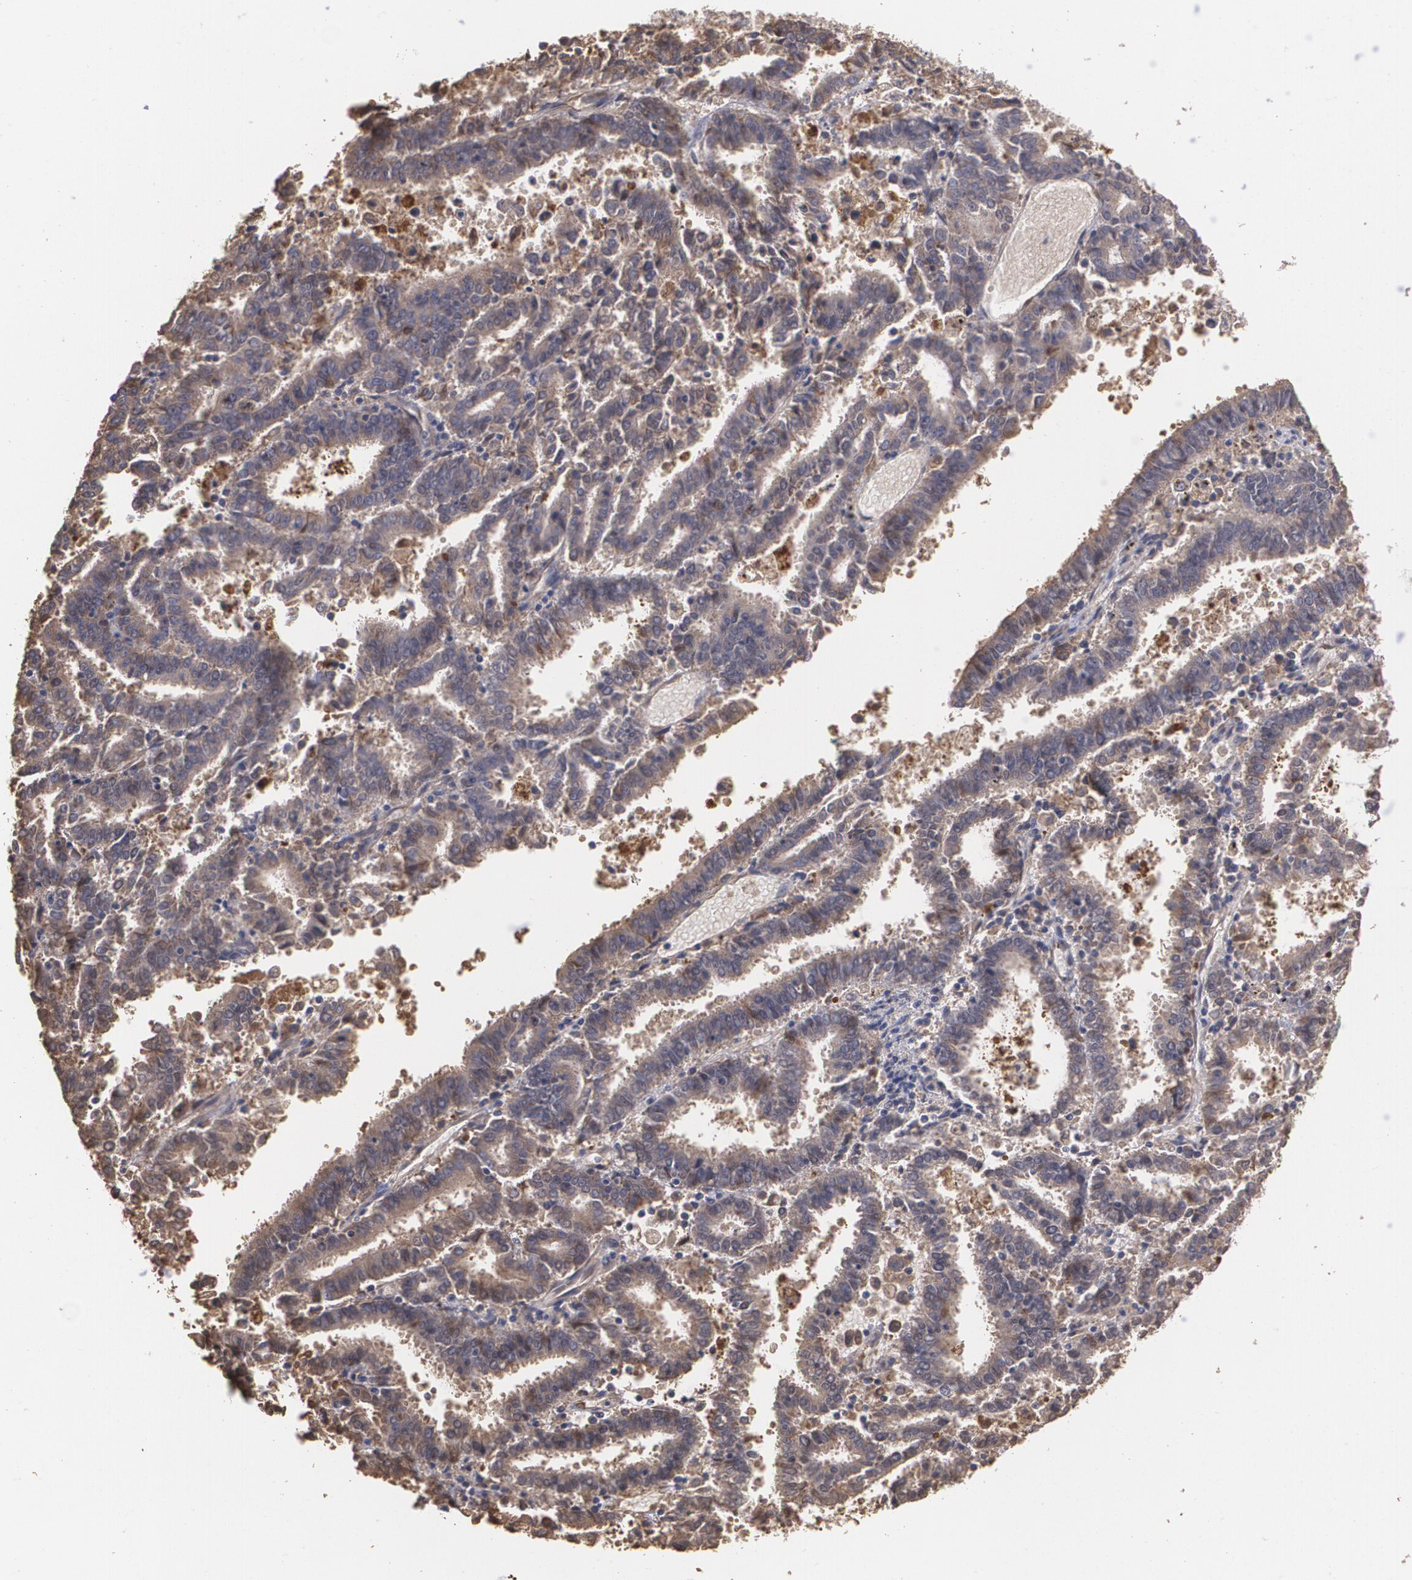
{"staining": {"intensity": "moderate", "quantity": ">75%", "location": "cytoplasmic/membranous"}, "tissue": "endometrial cancer", "cell_type": "Tumor cells", "image_type": "cancer", "snomed": [{"axis": "morphology", "description": "Adenocarcinoma, NOS"}, {"axis": "topography", "description": "Uterus"}], "caption": "Moderate cytoplasmic/membranous expression for a protein is identified in about >75% of tumor cells of adenocarcinoma (endometrial) using immunohistochemistry (IHC).", "gene": "PON1", "patient": {"sex": "female", "age": 83}}